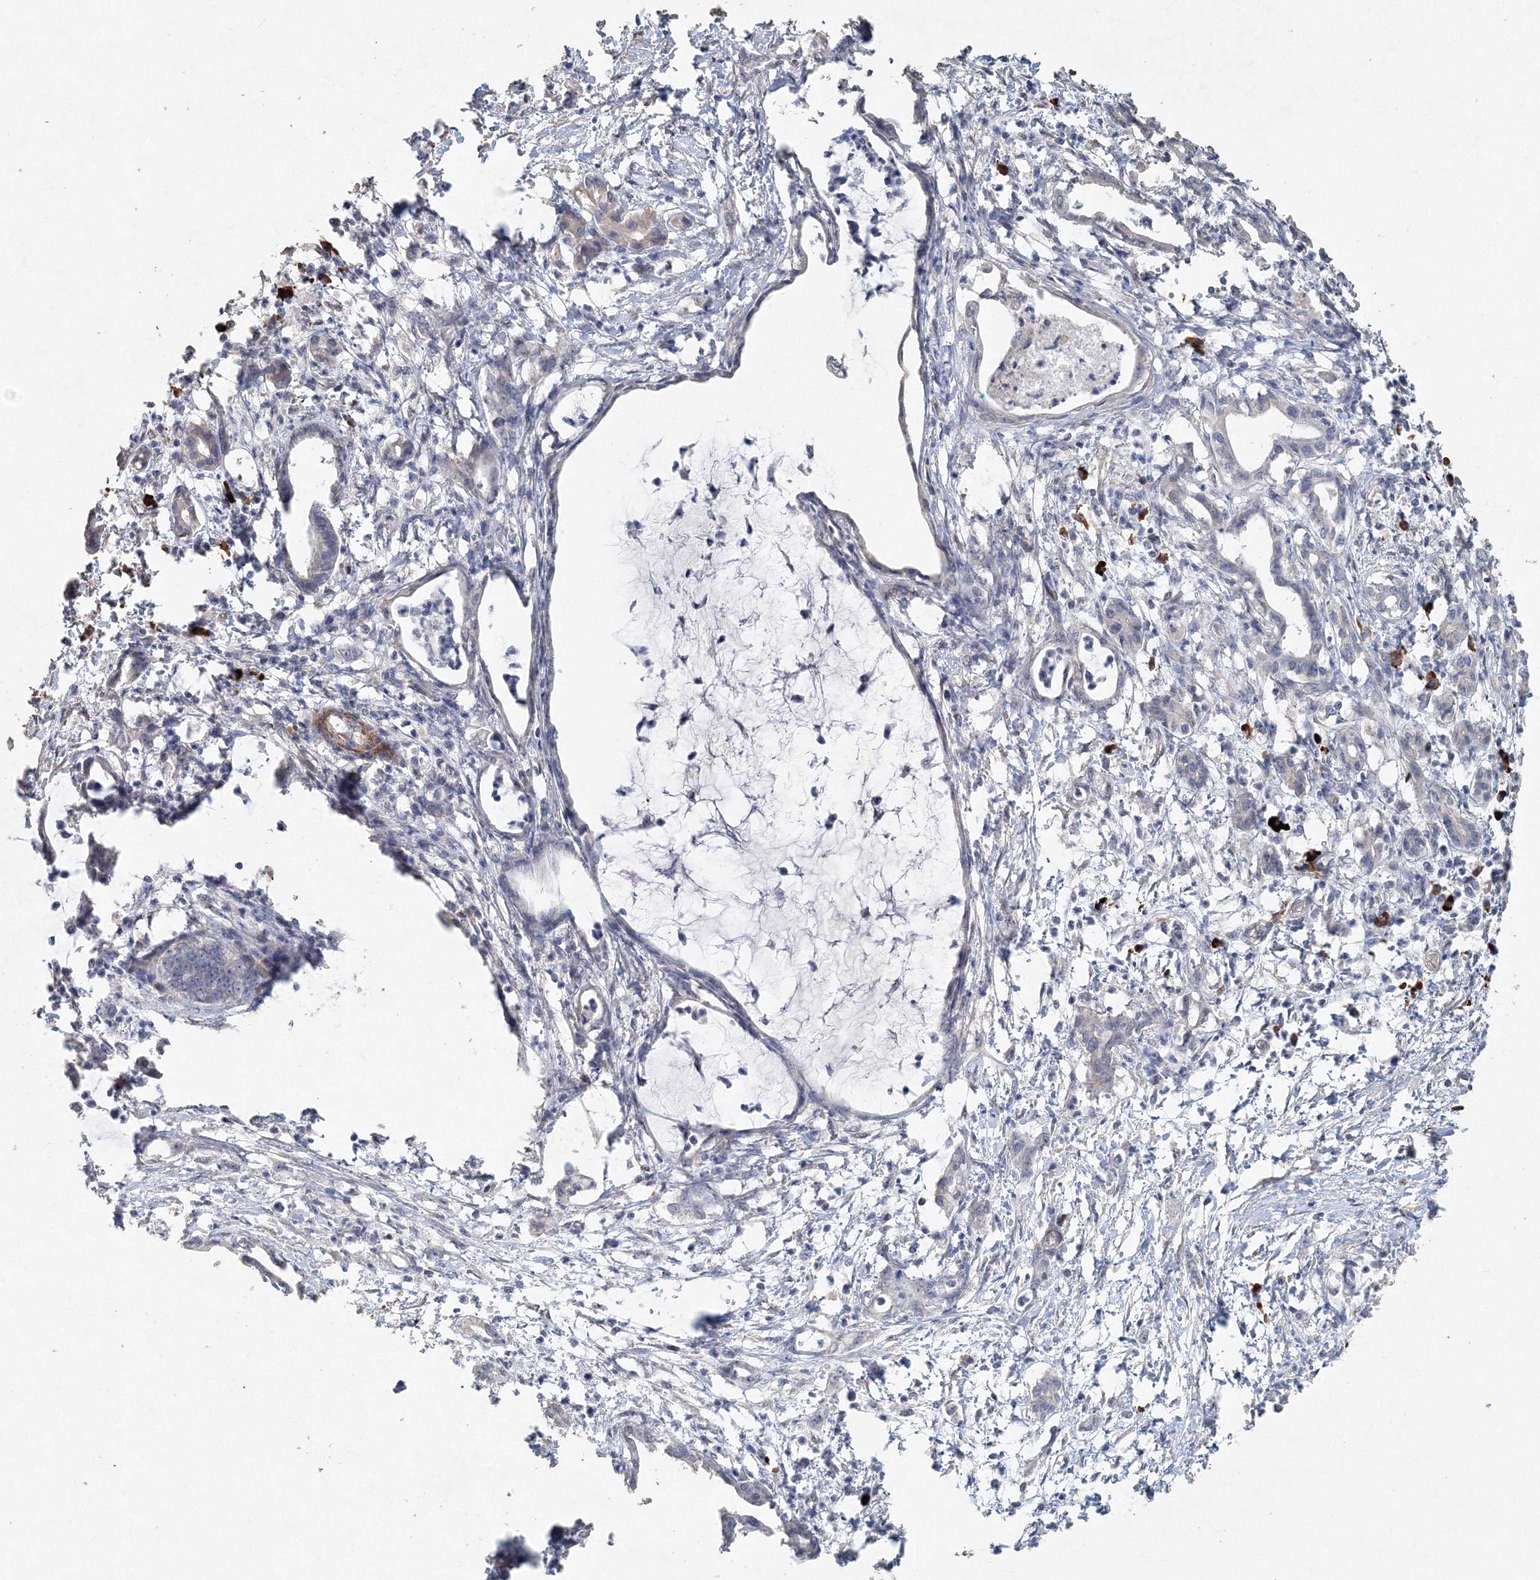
{"staining": {"intensity": "negative", "quantity": "none", "location": "none"}, "tissue": "pancreatic cancer", "cell_type": "Tumor cells", "image_type": "cancer", "snomed": [{"axis": "morphology", "description": "Adenocarcinoma, NOS"}, {"axis": "topography", "description": "Pancreas"}], "caption": "The image demonstrates no staining of tumor cells in adenocarcinoma (pancreatic).", "gene": "NALF2", "patient": {"sex": "female", "age": 55}}